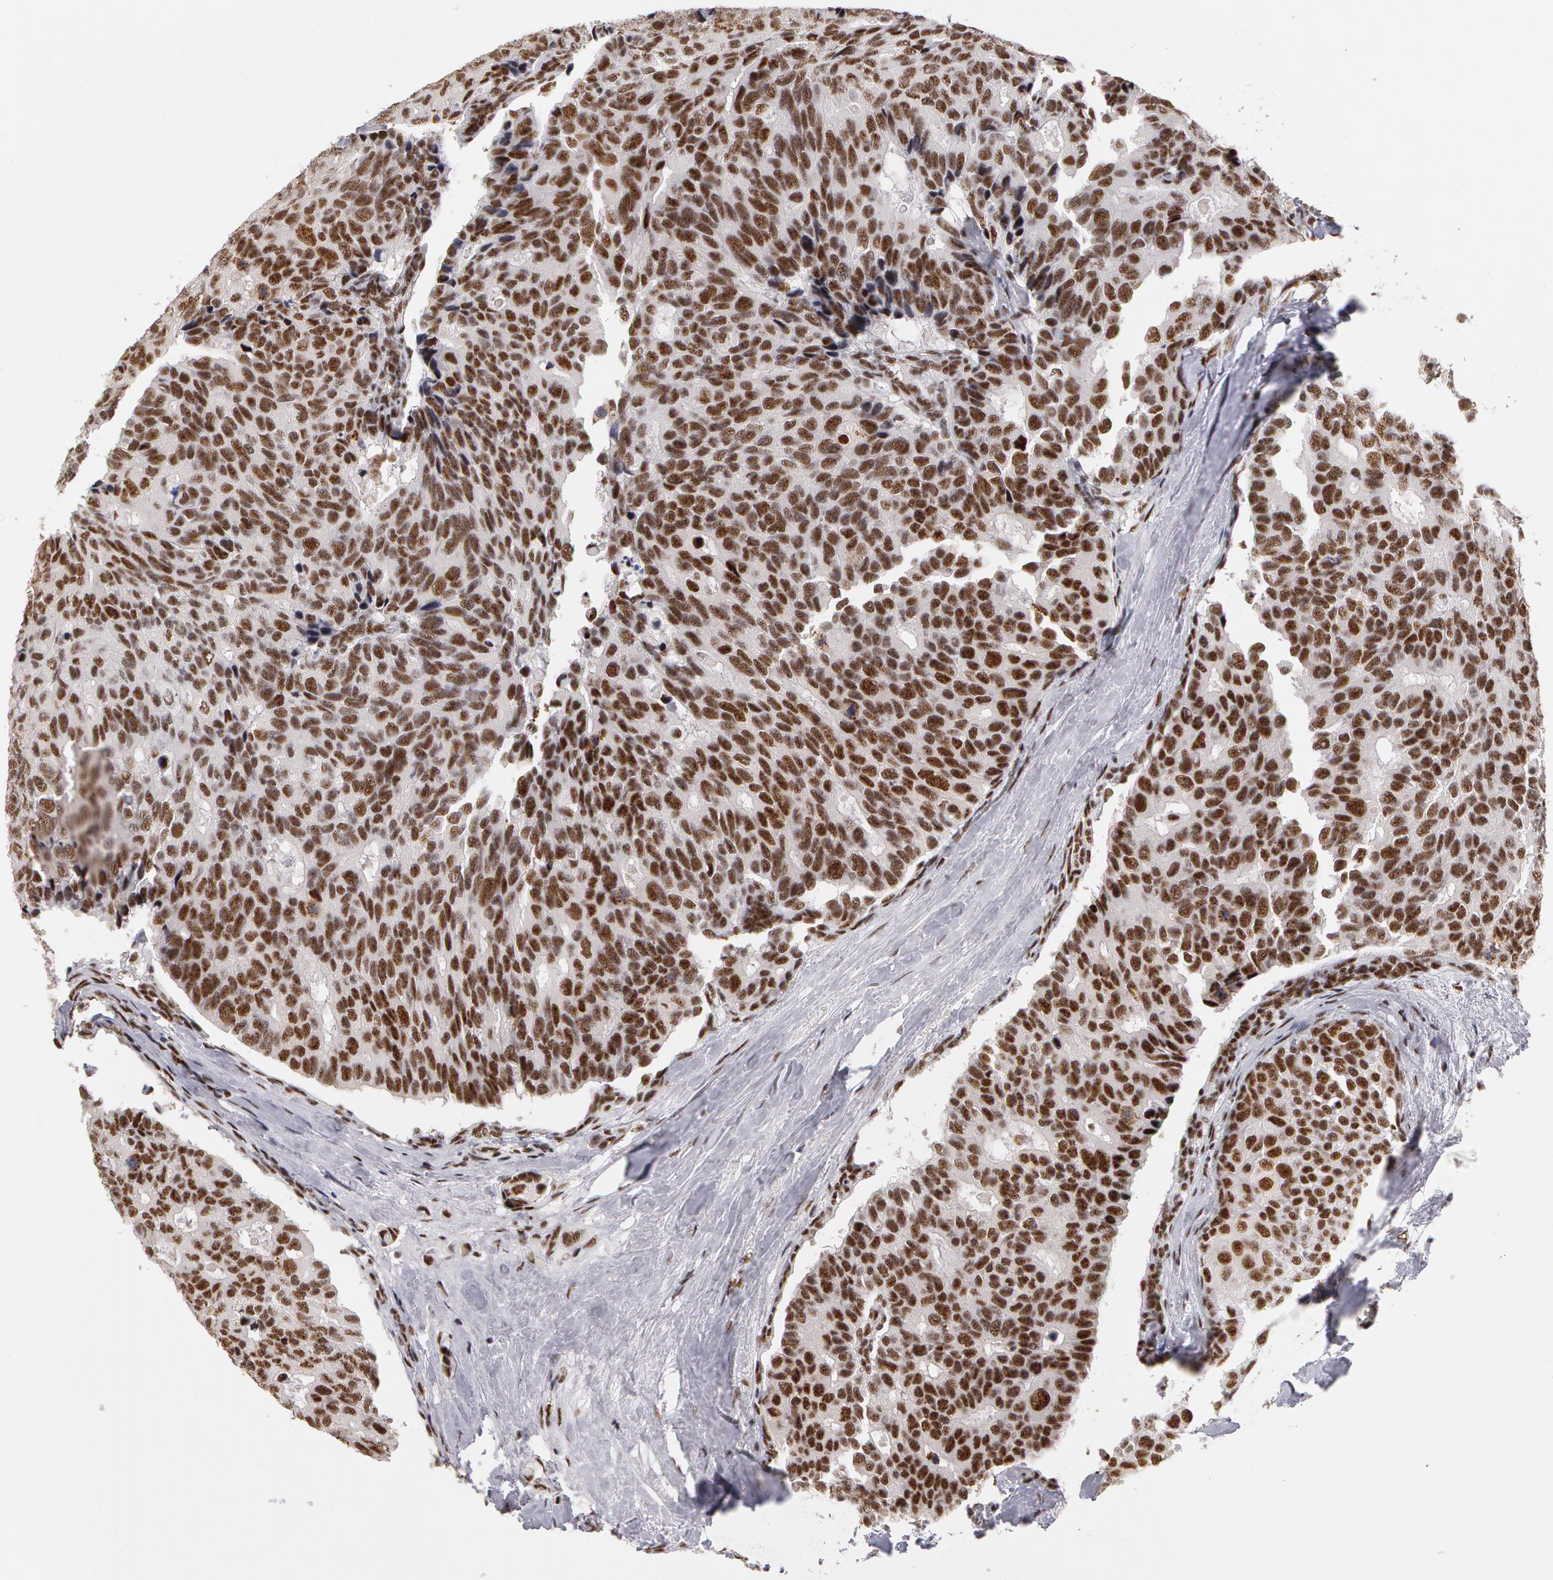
{"staining": {"intensity": "moderate", "quantity": ">75%", "location": "nuclear"}, "tissue": "breast cancer", "cell_type": "Tumor cells", "image_type": "cancer", "snomed": [{"axis": "morphology", "description": "Duct carcinoma"}, {"axis": "topography", "description": "Breast"}], "caption": "A brown stain shows moderate nuclear expression of a protein in breast infiltrating ductal carcinoma tumor cells.", "gene": "PNN", "patient": {"sex": "female", "age": 69}}